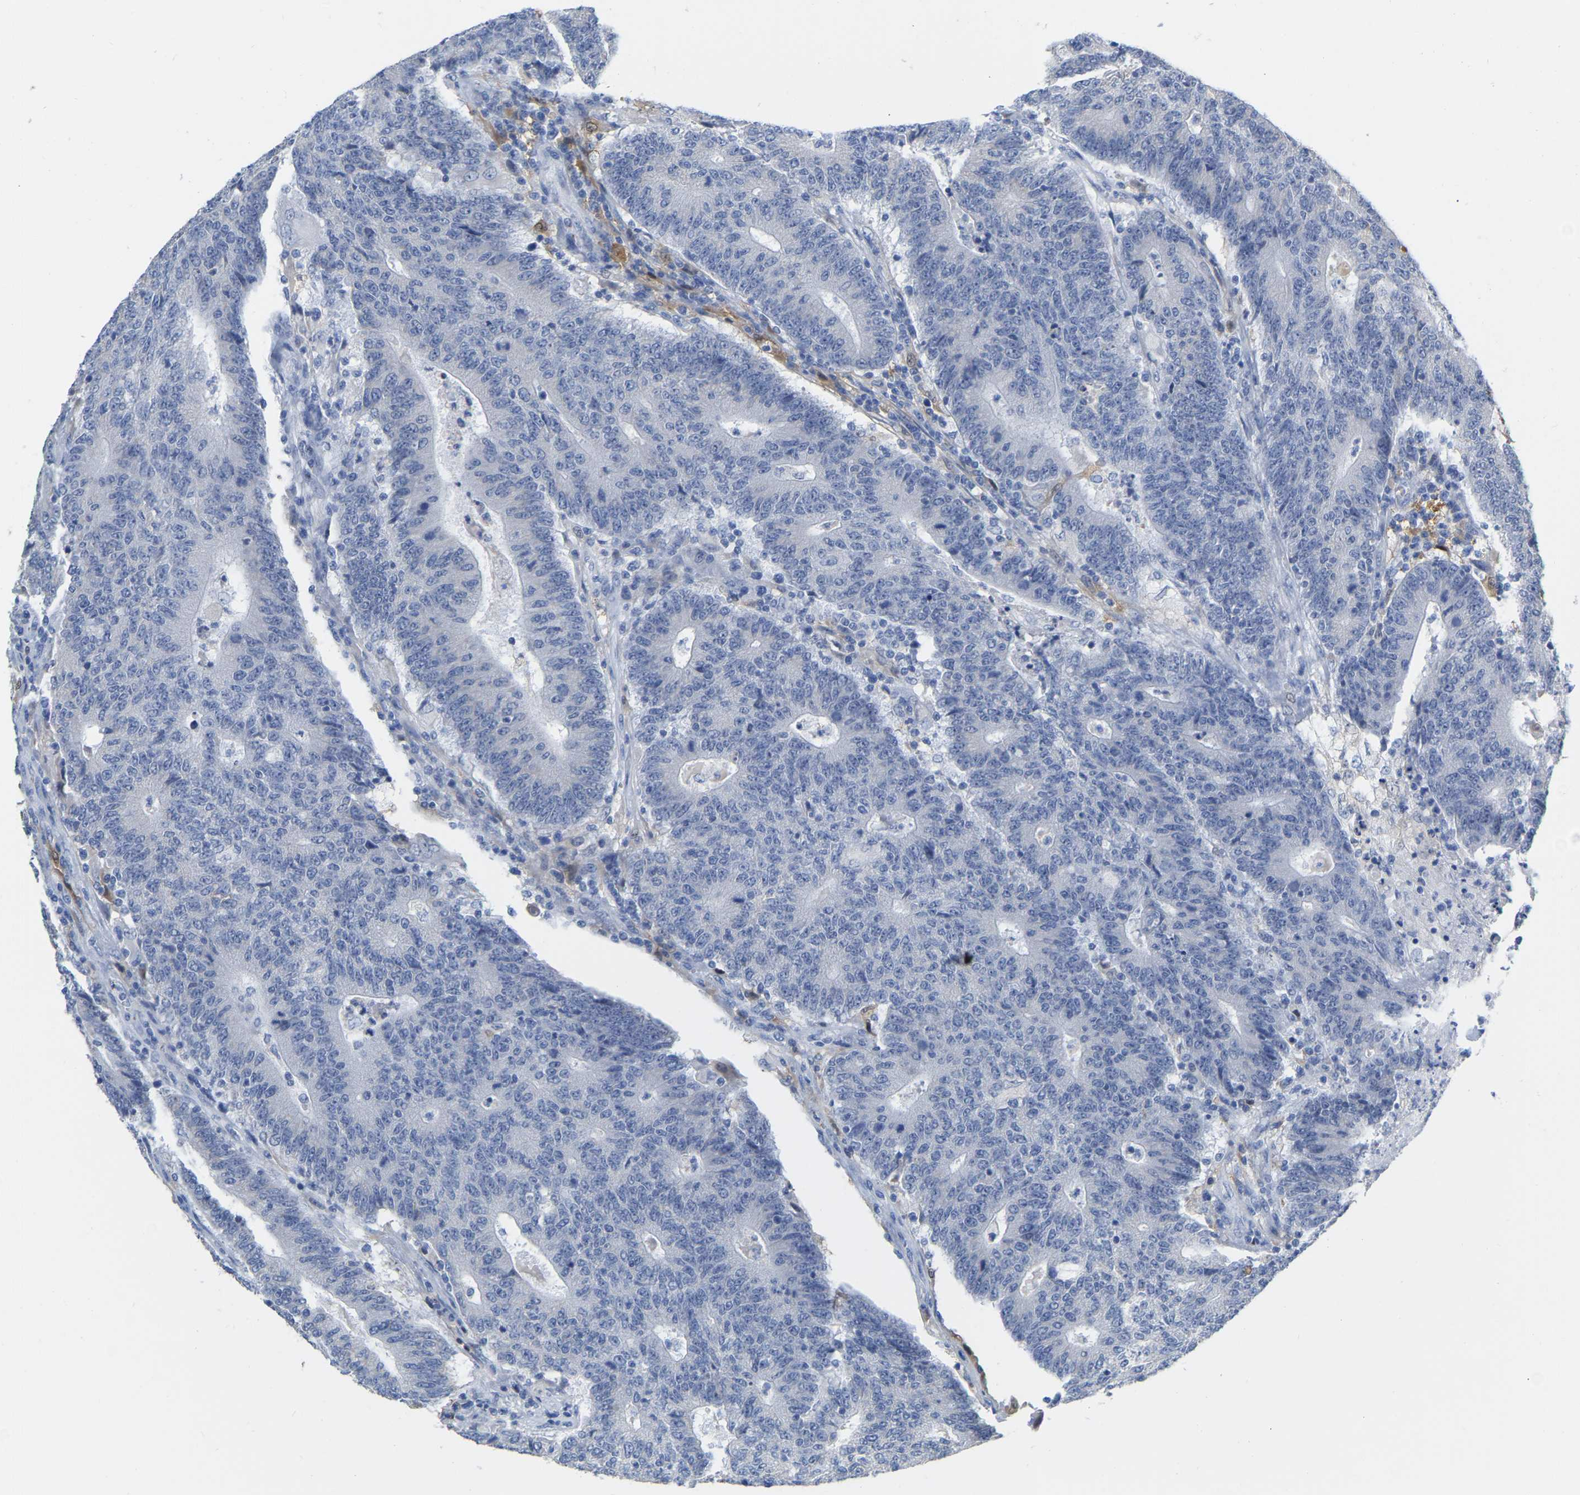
{"staining": {"intensity": "negative", "quantity": "none", "location": "none"}, "tissue": "colorectal cancer", "cell_type": "Tumor cells", "image_type": "cancer", "snomed": [{"axis": "morphology", "description": "Normal tissue, NOS"}, {"axis": "morphology", "description": "Adenocarcinoma, NOS"}, {"axis": "topography", "description": "Colon"}], "caption": "This is an IHC histopathology image of human colorectal cancer. There is no positivity in tumor cells.", "gene": "ULBP2", "patient": {"sex": "female", "age": 75}}